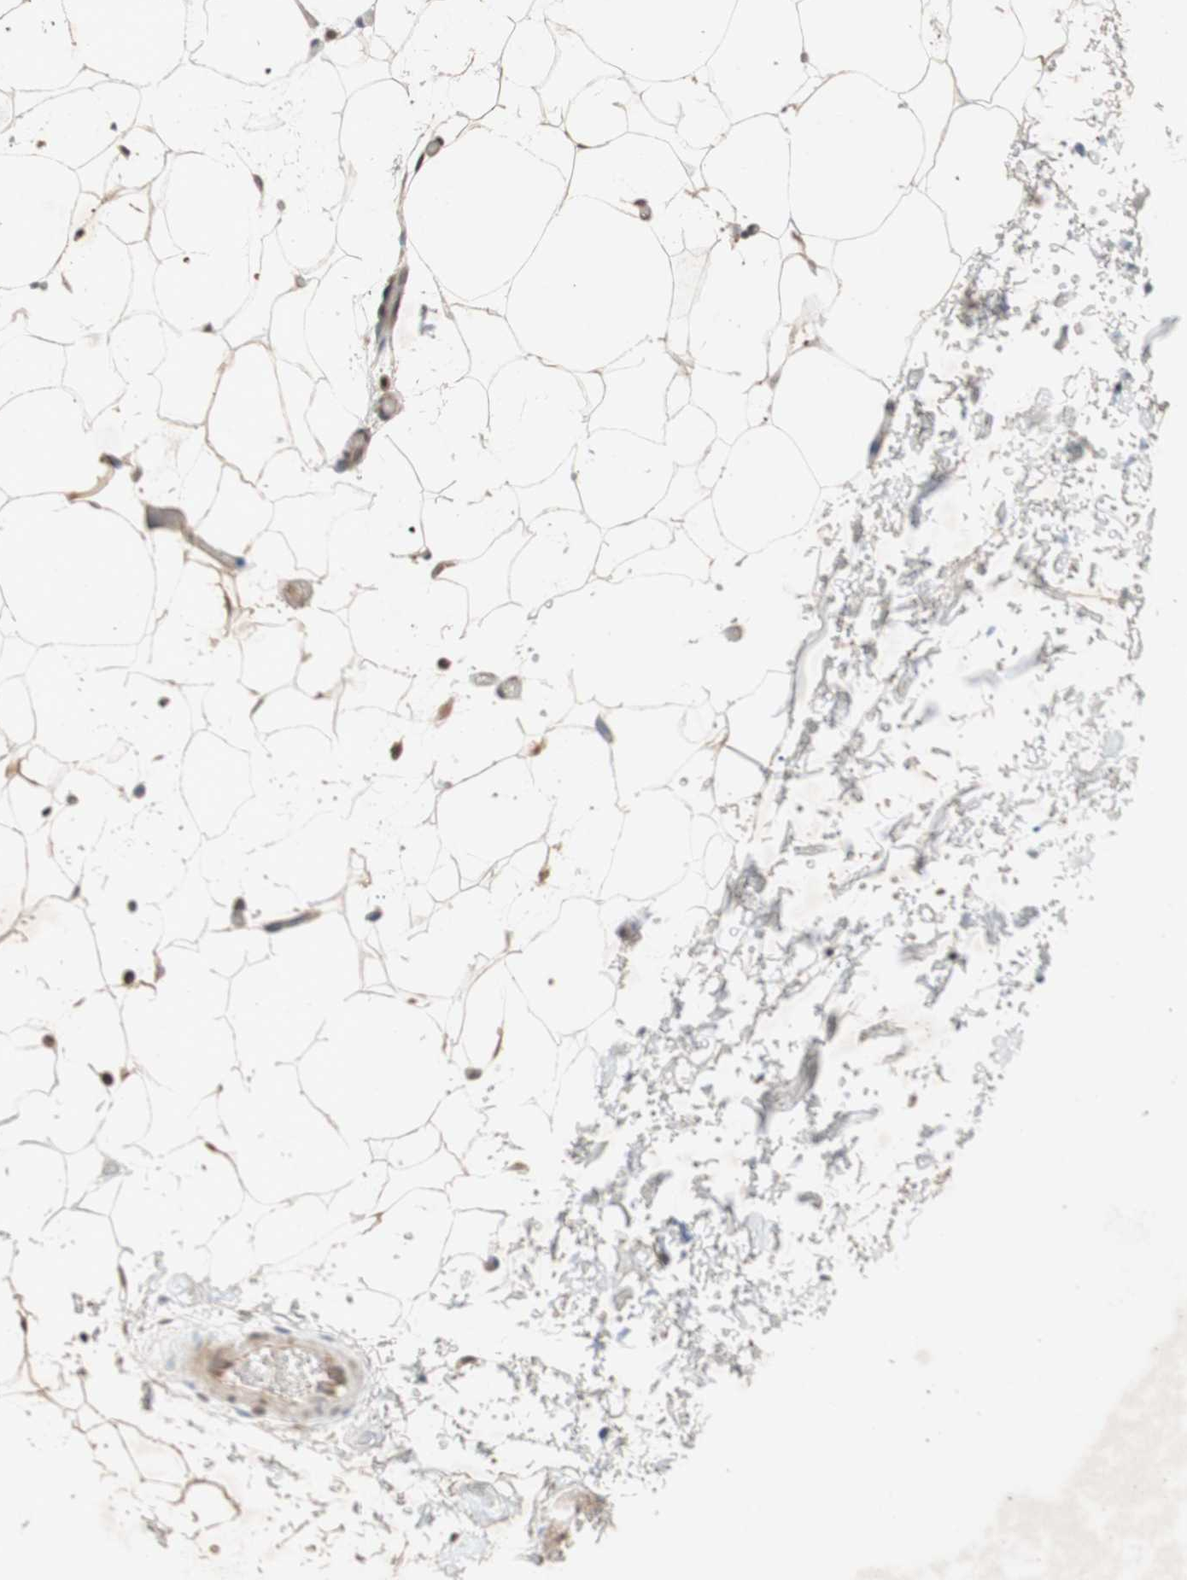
{"staining": {"intensity": "moderate", "quantity": ">75%", "location": "cytoplasmic/membranous,nuclear"}, "tissue": "adipose tissue", "cell_type": "Adipocytes", "image_type": "normal", "snomed": [{"axis": "morphology", "description": "Normal tissue, NOS"}, {"axis": "topography", "description": "Soft tissue"}], "caption": "Protein expression analysis of benign adipose tissue exhibits moderate cytoplasmic/membranous,nuclear positivity in approximately >75% of adipocytes.", "gene": "PIN1", "patient": {"sex": "male", "age": 72}}